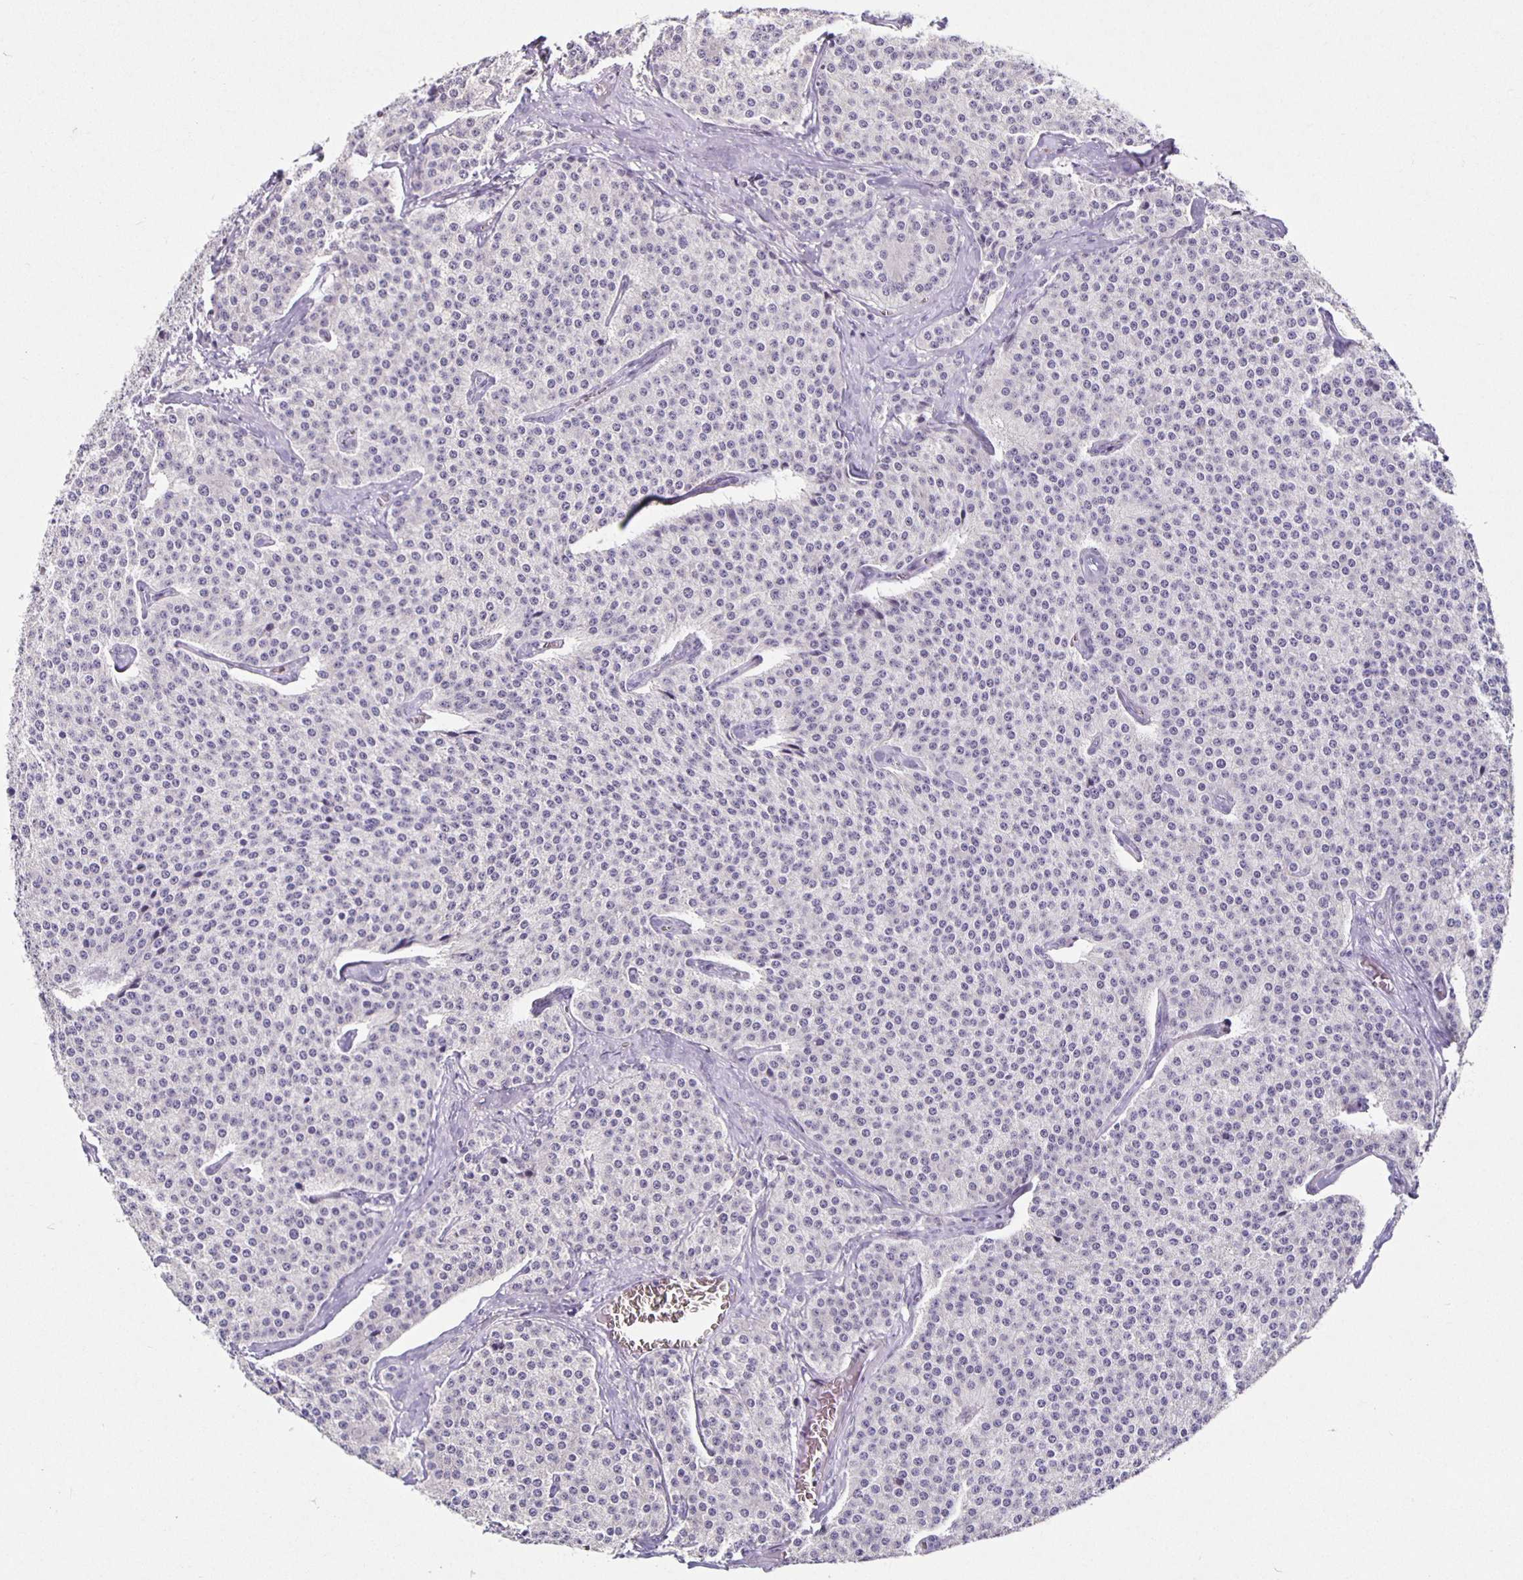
{"staining": {"intensity": "negative", "quantity": "none", "location": "none"}, "tissue": "carcinoid", "cell_type": "Tumor cells", "image_type": "cancer", "snomed": [{"axis": "morphology", "description": "Carcinoid, malignant, NOS"}, {"axis": "topography", "description": "Small intestine"}], "caption": "Tumor cells are negative for brown protein staining in malignant carcinoid.", "gene": "CARNS1", "patient": {"sex": "female", "age": 64}}